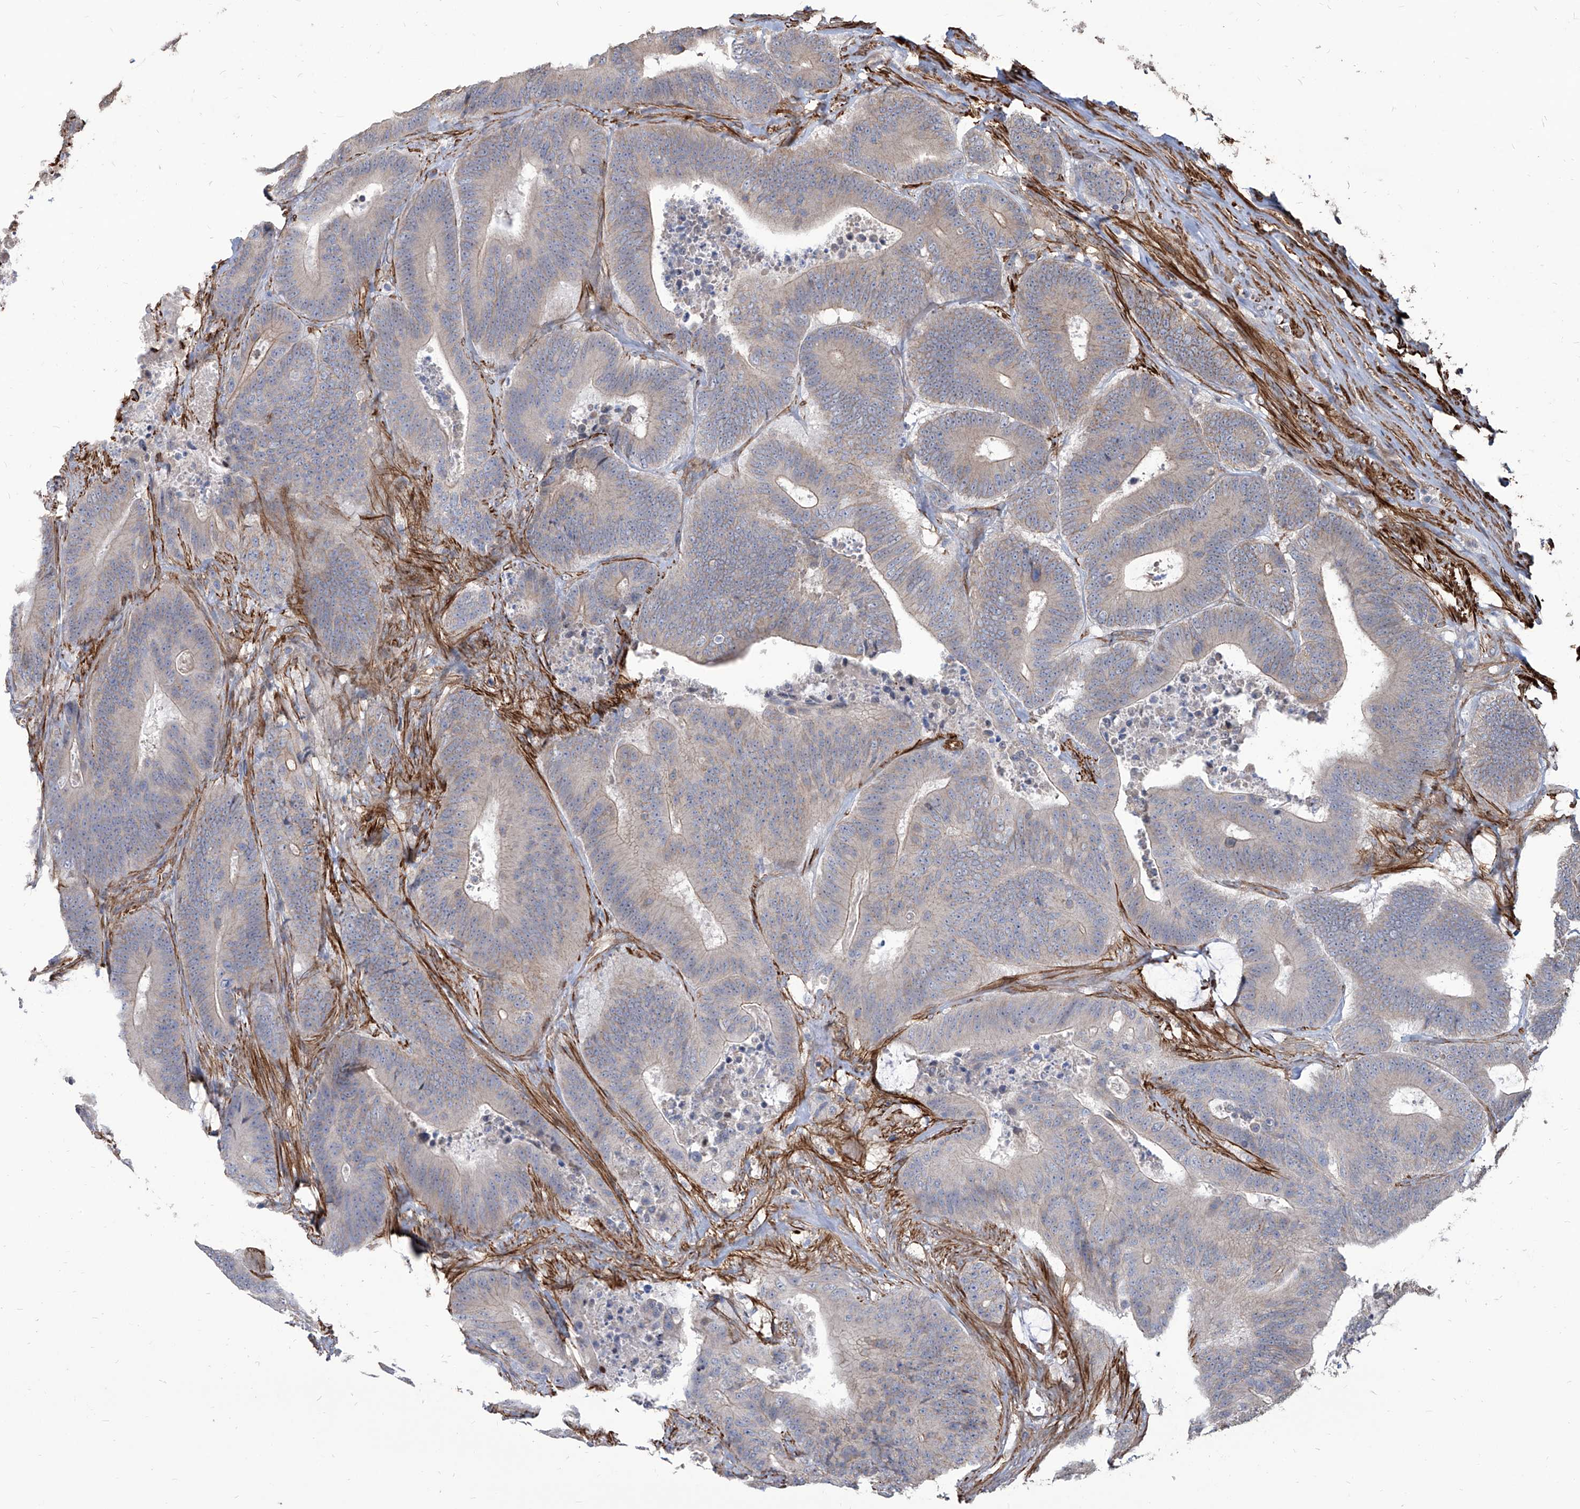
{"staining": {"intensity": "negative", "quantity": "none", "location": "none"}, "tissue": "colorectal cancer", "cell_type": "Tumor cells", "image_type": "cancer", "snomed": [{"axis": "morphology", "description": "Adenocarcinoma, NOS"}, {"axis": "topography", "description": "Colon"}], "caption": "DAB (3,3'-diaminobenzidine) immunohistochemical staining of human colorectal cancer (adenocarcinoma) demonstrates no significant expression in tumor cells.", "gene": "FAM83B", "patient": {"sex": "male", "age": 83}}